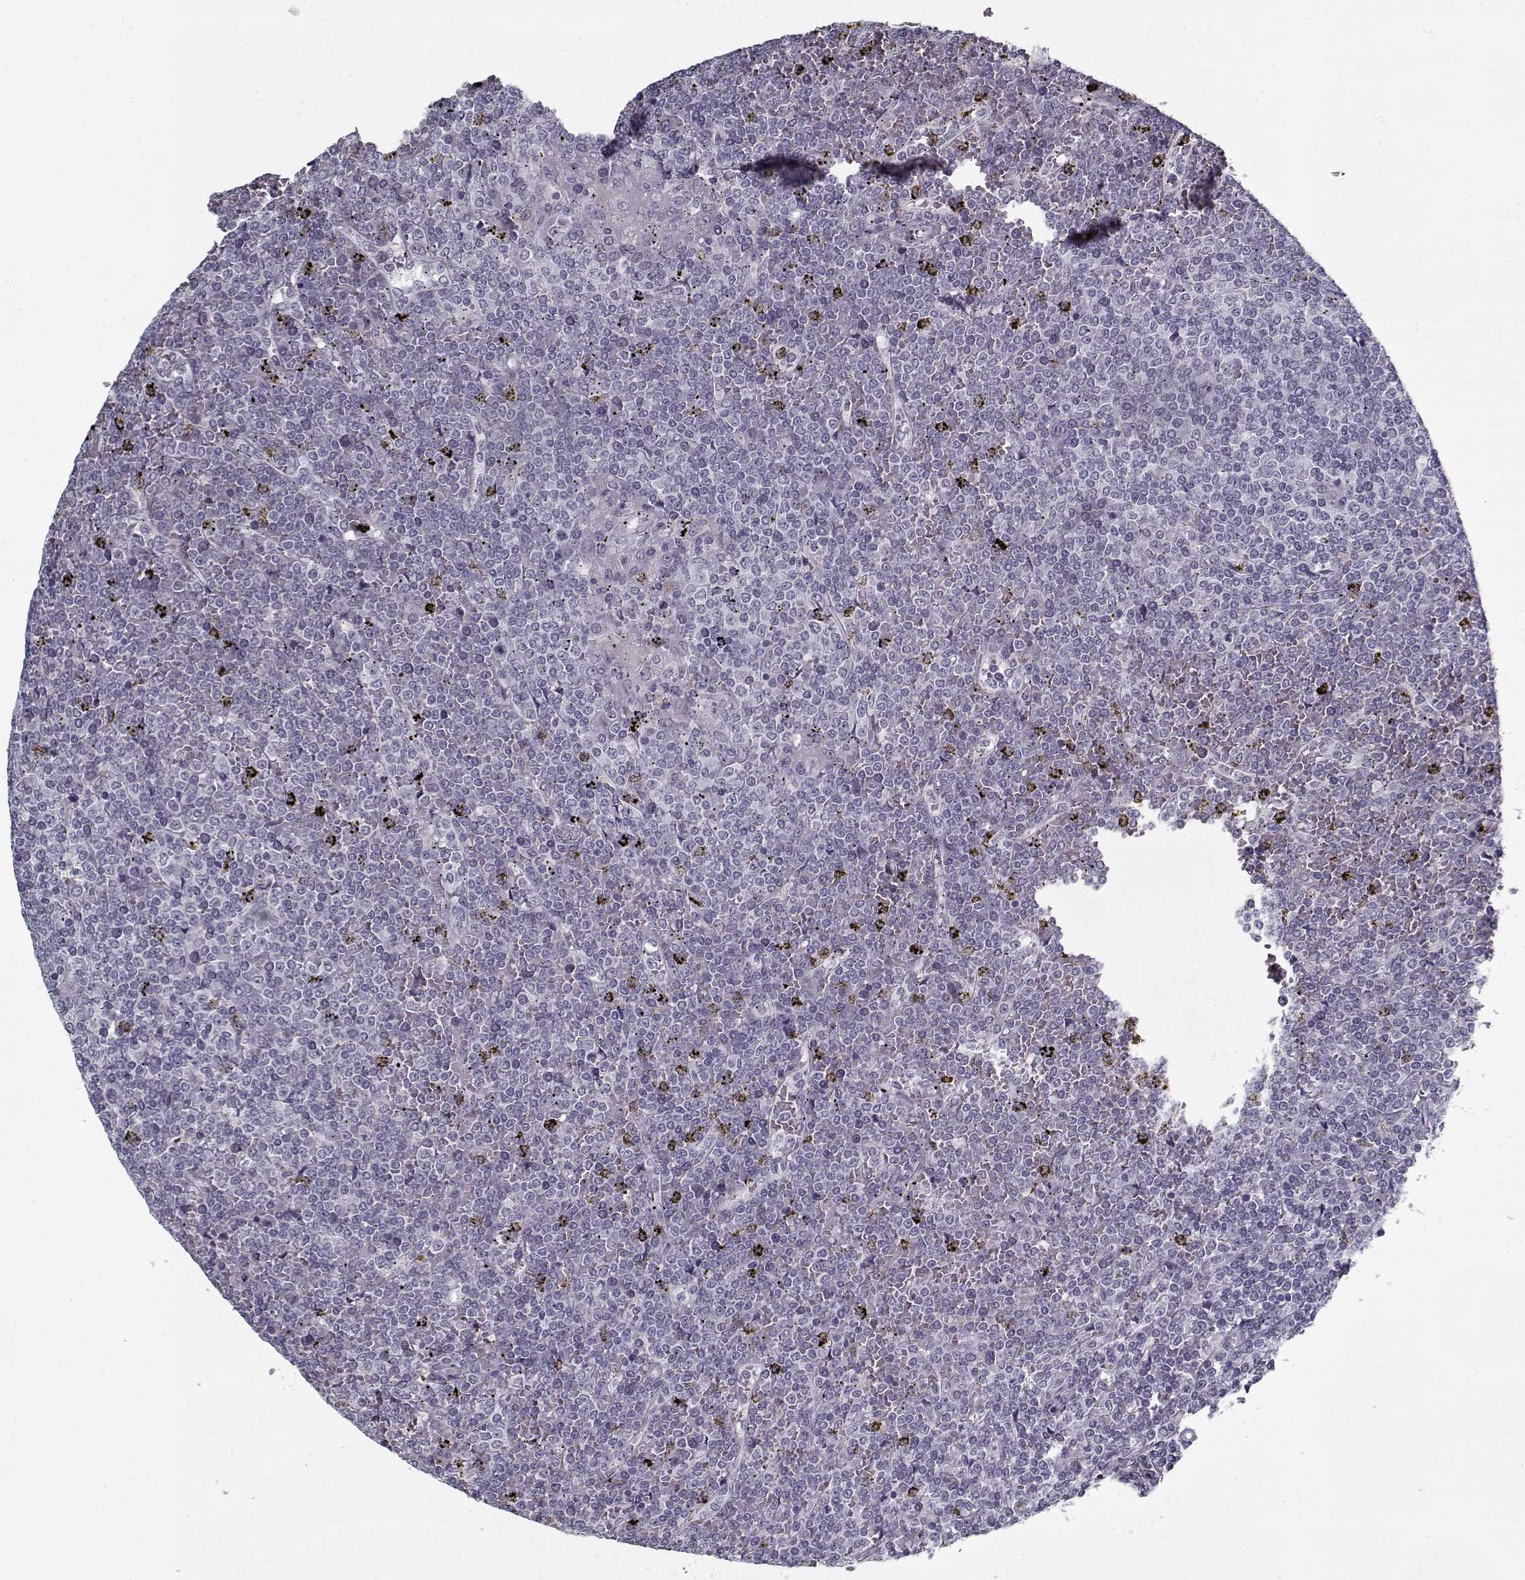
{"staining": {"intensity": "negative", "quantity": "none", "location": "none"}, "tissue": "lymphoma", "cell_type": "Tumor cells", "image_type": "cancer", "snomed": [{"axis": "morphology", "description": "Malignant lymphoma, non-Hodgkin's type, Low grade"}, {"axis": "topography", "description": "Spleen"}], "caption": "Tumor cells are negative for protein expression in human lymphoma.", "gene": "RNF32", "patient": {"sex": "female", "age": 19}}